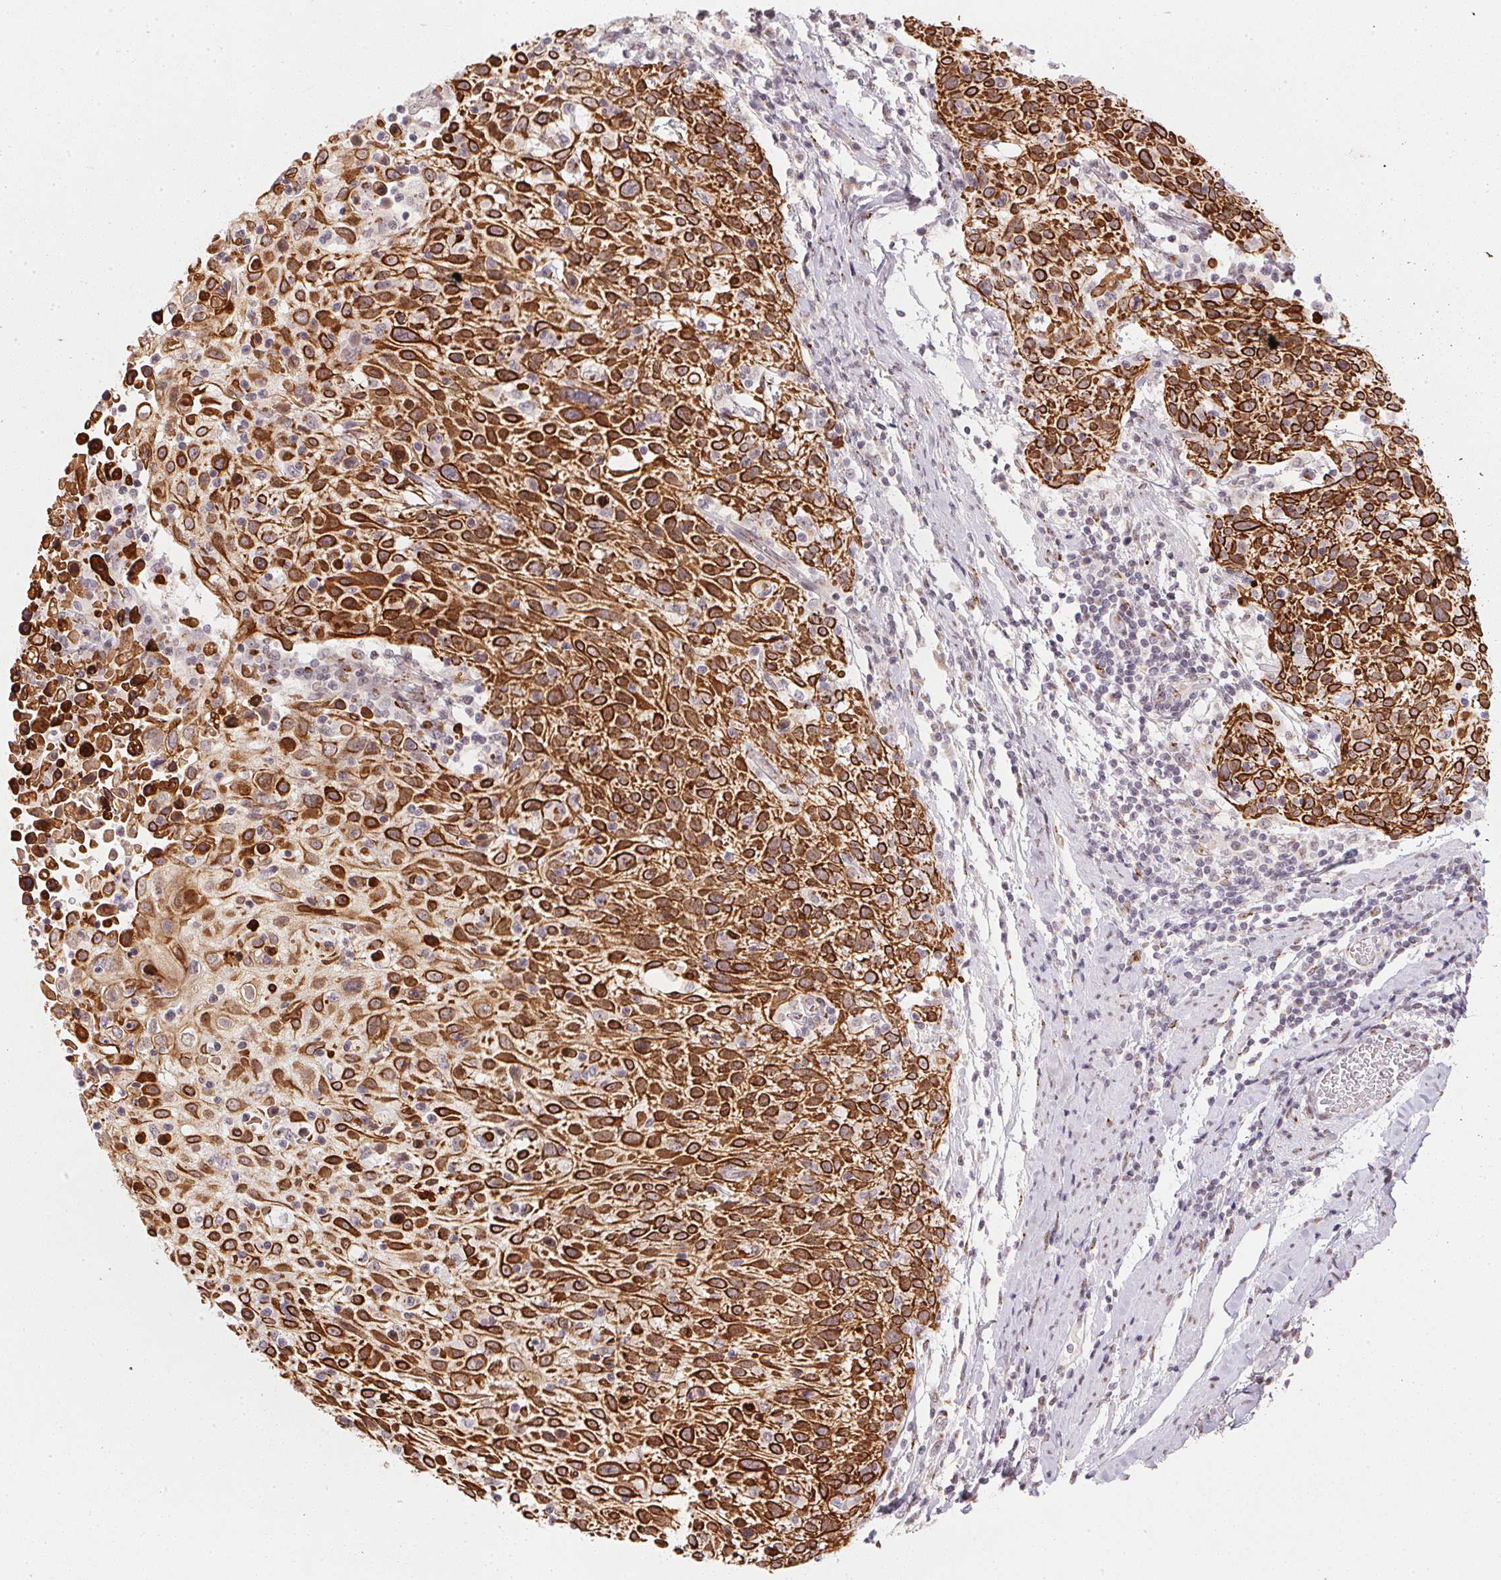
{"staining": {"intensity": "strong", "quantity": ">75%", "location": "cytoplasmic/membranous"}, "tissue": "cervical cancer", "cell_type": "Tumor cells", "image_type": "cancer", "snomed": [{"axis": "morphology", "description": "Squamous cell carcinoma, NOS"}, {"axis": "topography", "description": "Cervix"}], "caption": "A histopathology image of squamous cell carcinoma (cervical) stained for a protein reveals strong cytoplasmic/membranous brown staining in tumor cells.", "gene": "RAB22A", "patient": {"sex": "female", "age": 61}}